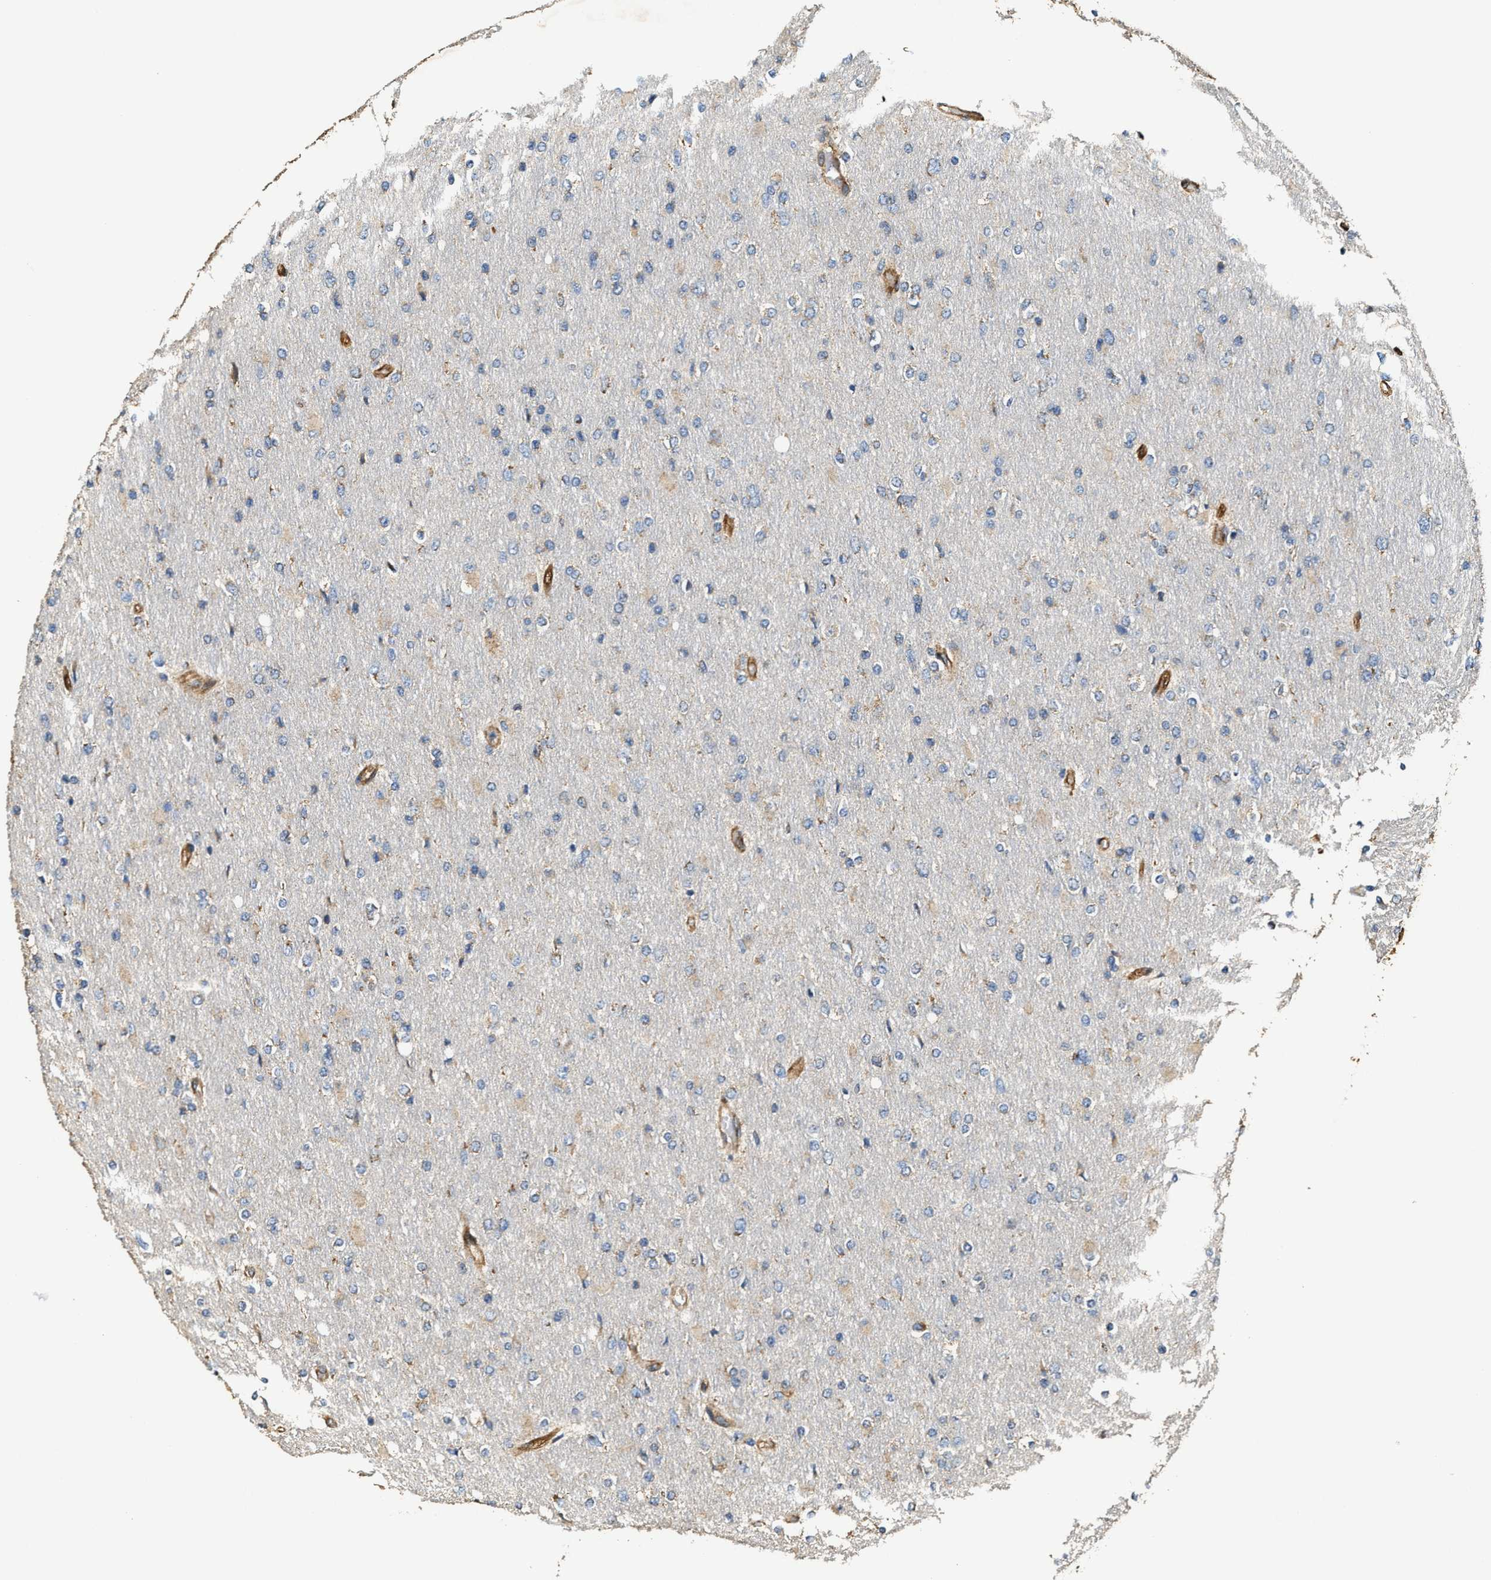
{"staining": {"intensity": "weak", "quantity": "<25%", "location": "cytoplasmic/membranous"}, "tissue": "glioma", "cell_type": "Tumor cells", "image_type": "cancer", "snomed": [{"axis": "morphology", "description": "Glioma, malignant, High grade"}, {"axis": "topography", "description": "Cerebral cortex"}], "caption": "The immunohistochemistry (IHC) histopathology image has no significant positivity in tumor cells of glioma tissue.", "gene": "GFRA3", "patient": {"sex": "female", "age": 36}}